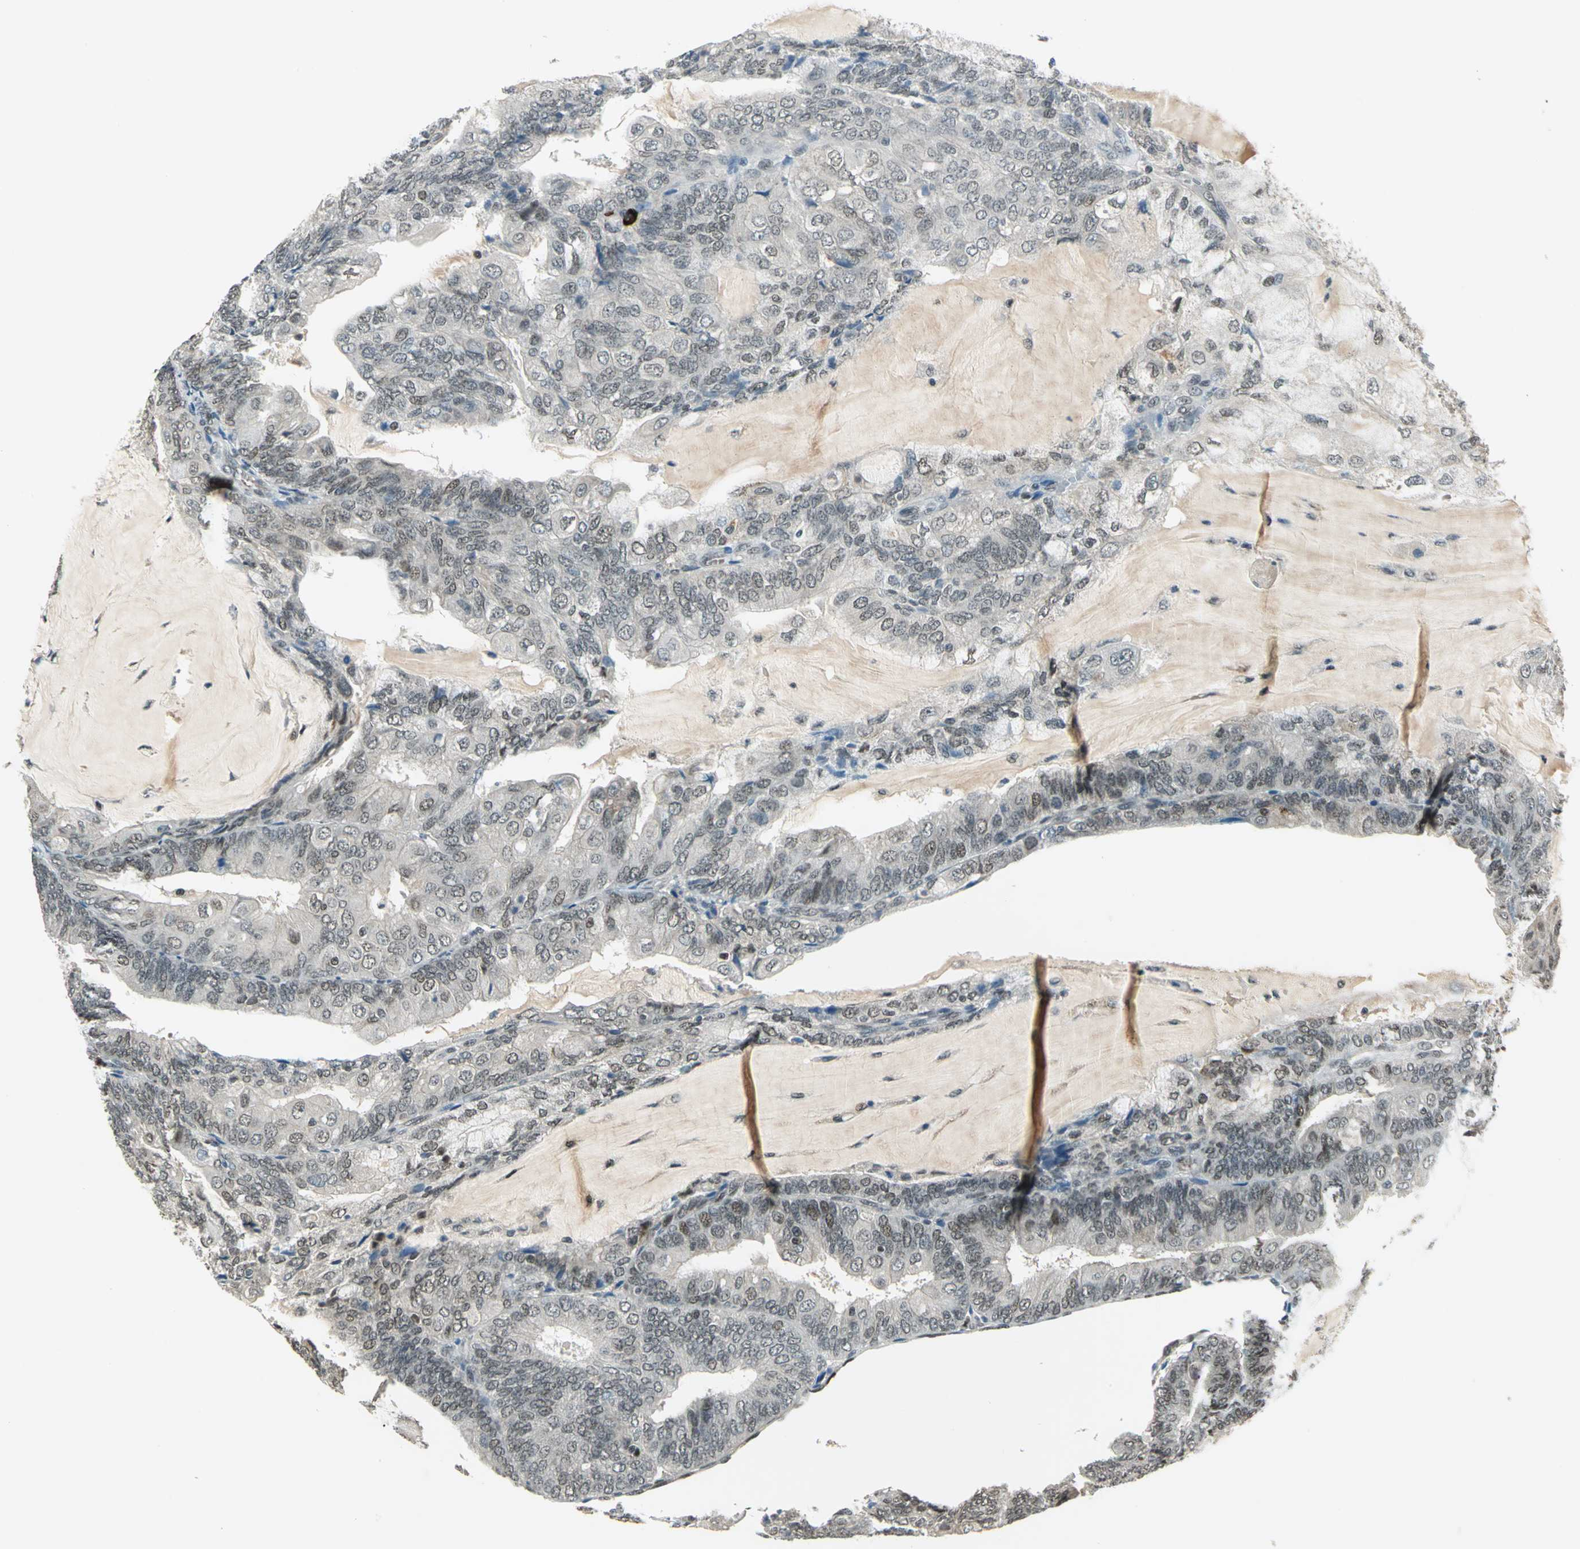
{"staining": {"intensity": "weak", "quantity": "<25%", "location": "nuclear"}, "tissue": "endometrial cancer", "cell_type": "Tumor cells", "image_type": "cancer", "snomed": [{"axis": "morphology", "description": "Adenocarcinoma, NOS"}, {"axis": "topography", "description": "Endometrium"}], "caption": "This image is of endometrial cancer stained with IHC to label a protein in brown with the nuclei are counter-stained blue. There is no staining in tumor cells.", "gene": "RAD17", "patient": {"sex": "female", "age": 81}}